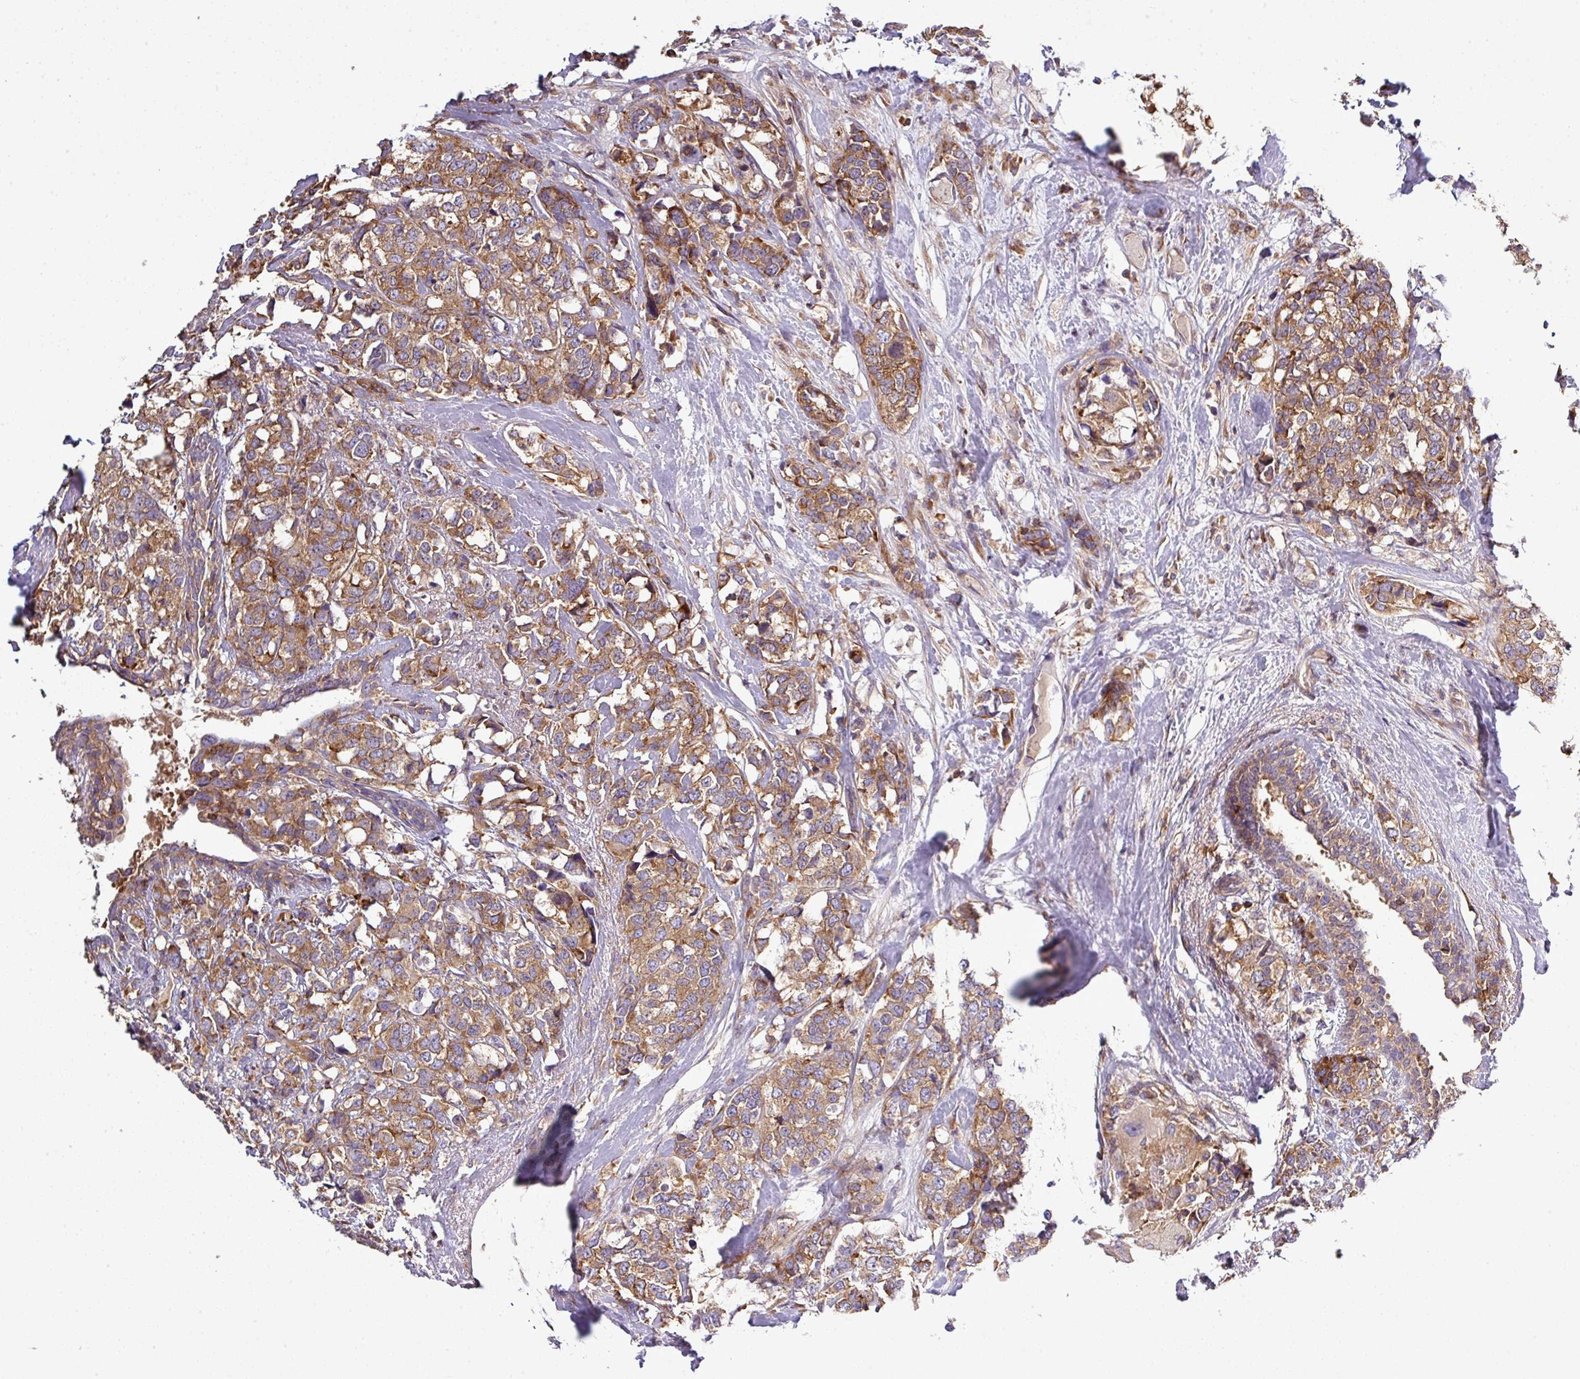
{"staining": {"intensity": "moderate", "quantity": ">75%", "location": "cytoplasmic/membranous"}, "tissue": "breast cancer", "cell_type": "Tumor cells", "image_type": "cancer", "snomed": [{"axis": "morphology", "description": "Lobular carcinoma"}, {"axis": "topography", "description": "Breast"}], "caption": "Protein staining shows moderate cytoplasmic/membranous positivity in about >75% of tumor cells in breast lobular carcinoma. (brown staining indicates protein expression, while blue staining denotes nuclei).", "gene": "LRRC74B", "patient": {"sex": "female", "age": 59}}